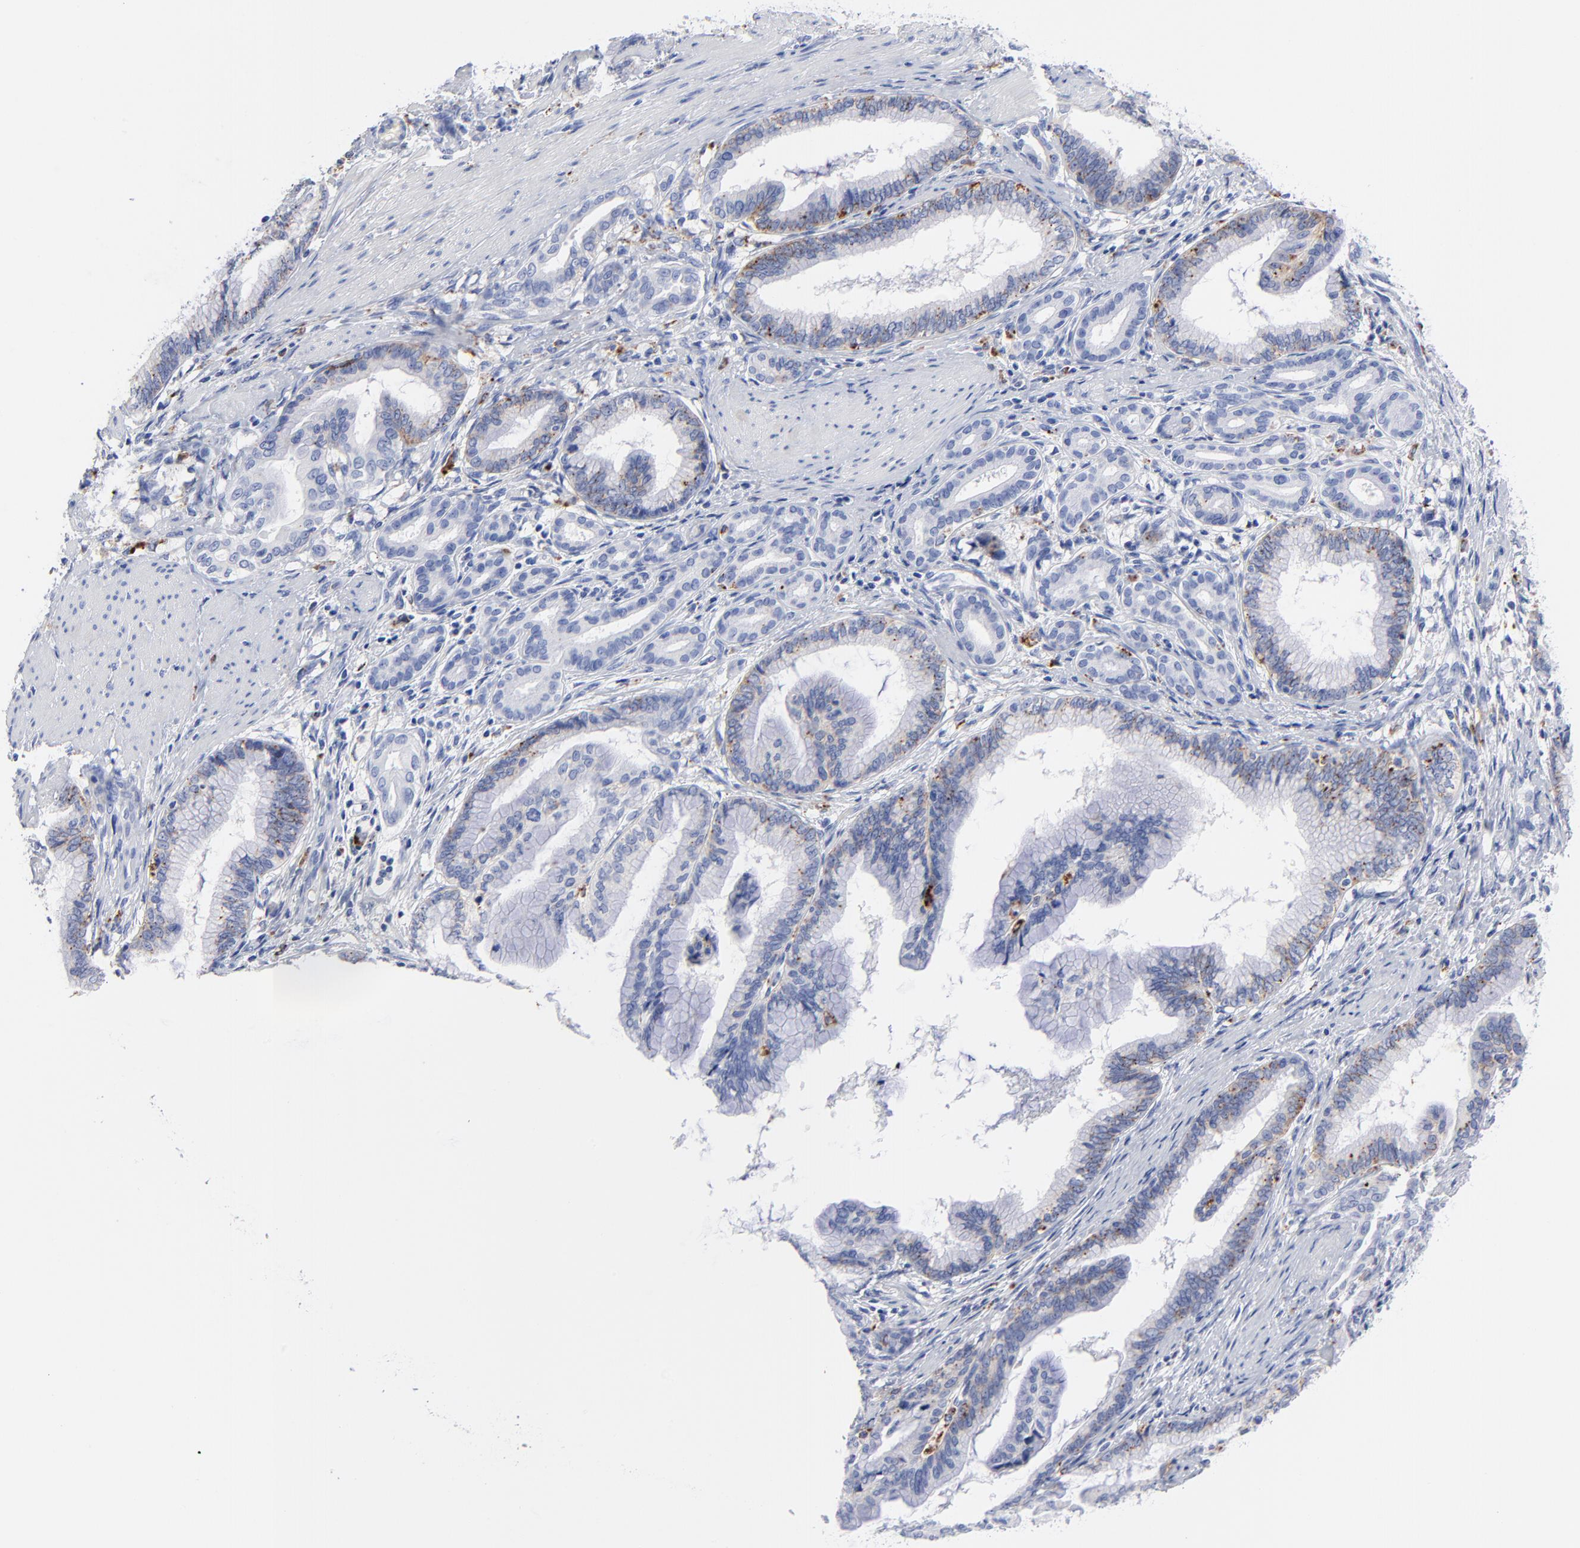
{"staining": {"intensity": "moderate", "quantity": "25%-75%", "location": "cytoplasmic/membranous"}, "tissue": "pancreatic cancer", "cell_type": "Tumor cells", "image_type": "cancer", "snomed": [{"axis": "morphology", "description": "Adenocarcinoma, NOS"}, {"axis": "topography", "description": "Pancreas"}], "caption": "The immunohistochemical stain shows moderate cytoplasmic/membranous expression in tumor cells of pancreatic cancer tissue. The staining is performed using DAB (3,3'-diaminobenzidine) brown chromogen to label protein expression. The nuclei are counter-stained blue using hematoxylin.", "gene": "CPVL", "patient": {"sex": "female", "age": 64}}